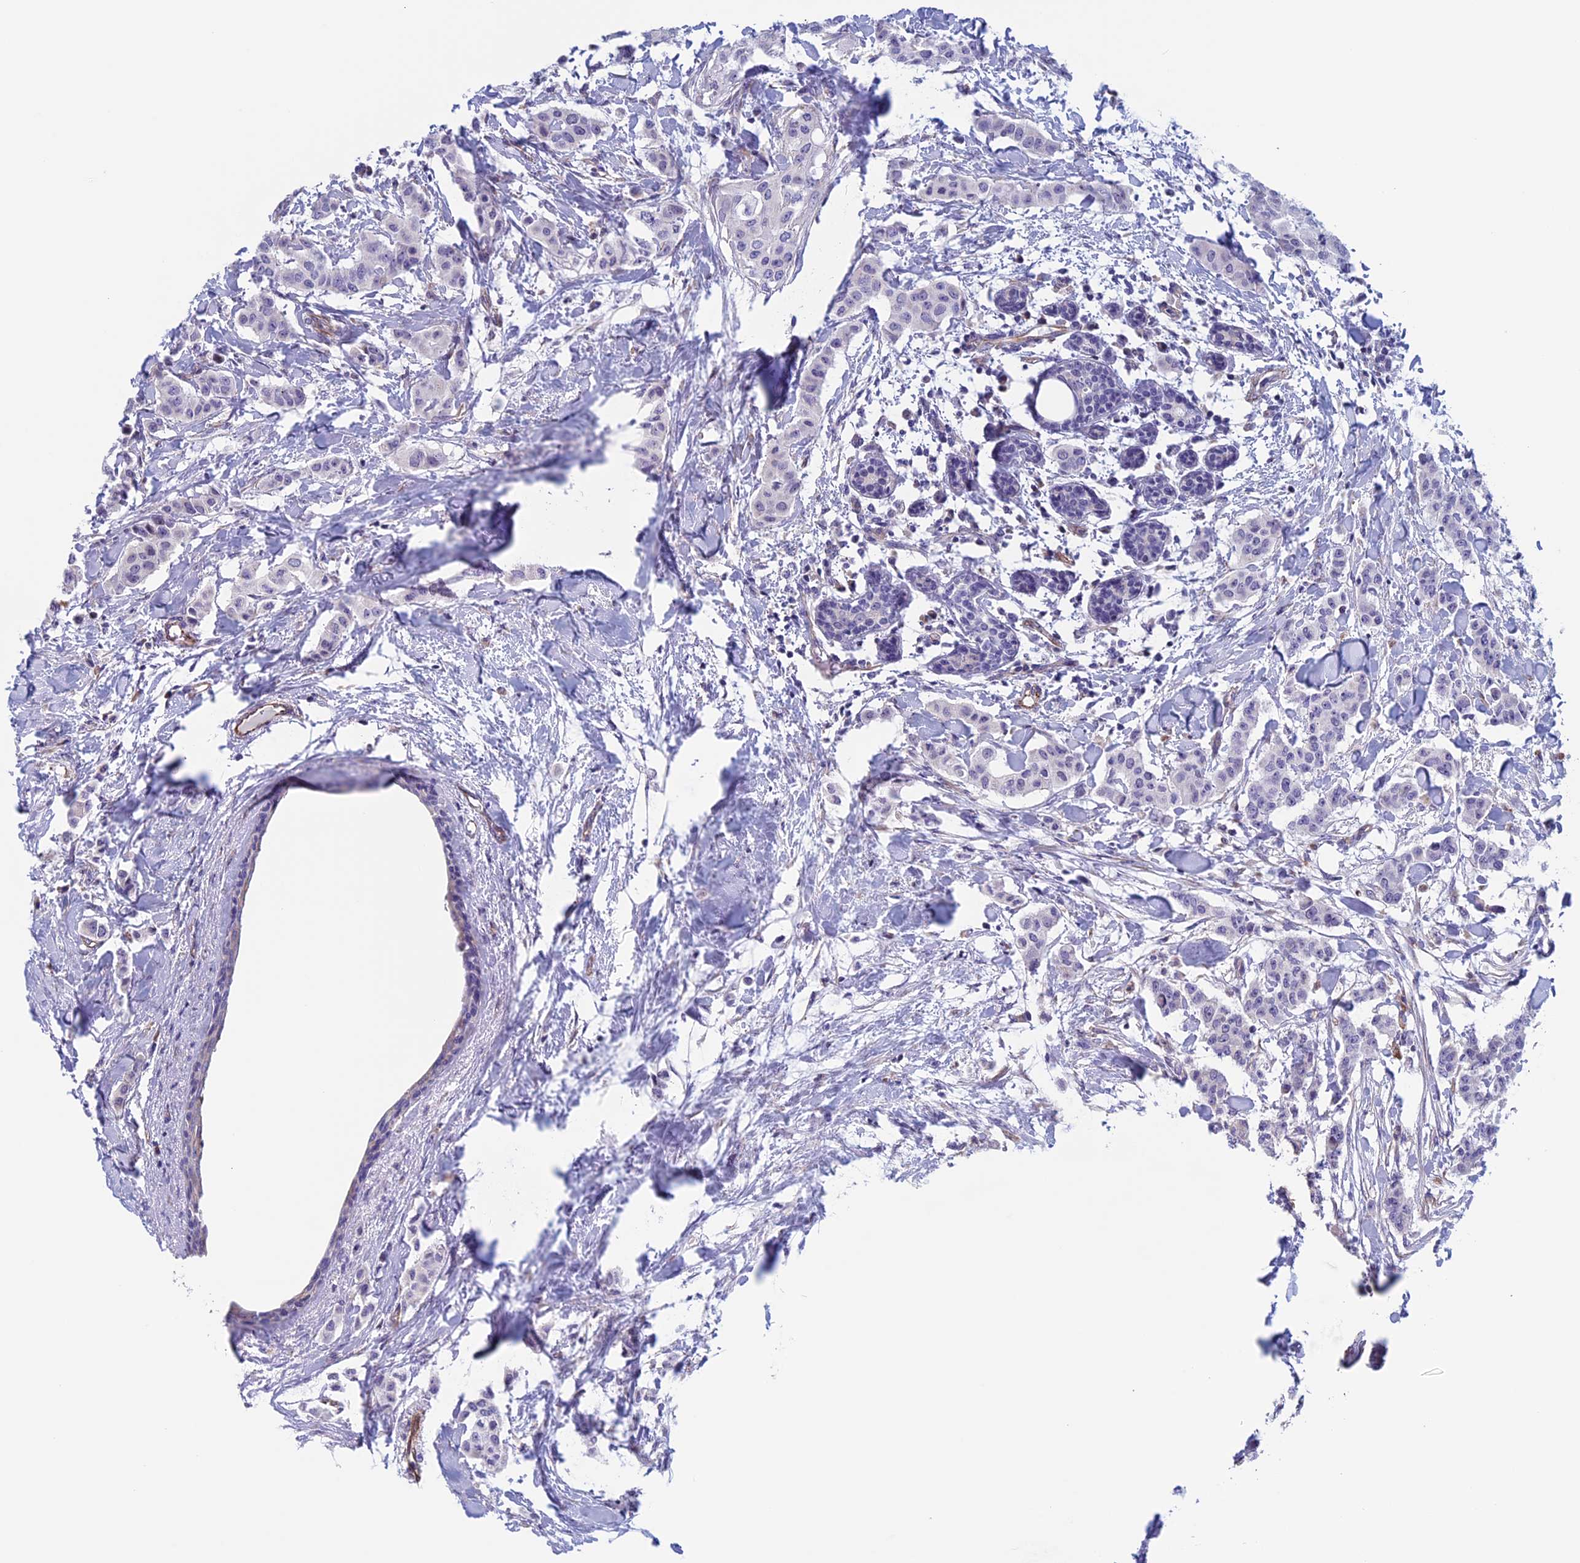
{"staining": {"intensity": "negative", "quantity": "none", "location": "none"}, "tissue": "breast cancer", "cell_type": "Tumor cells", "image_type": "cancer", "snomed": [{"axis": "morphology", "description": "Duct carcinoma"}, {"axis": "topography", "description": "Breast"}], "caption": "Breast cancer (invasive ductal carcinoma) was stained to show a protein in brown. There is no significant staining in tumor cells.", "gene": "BCL2L10", "patient": {"sex": "female", "age": 40}}